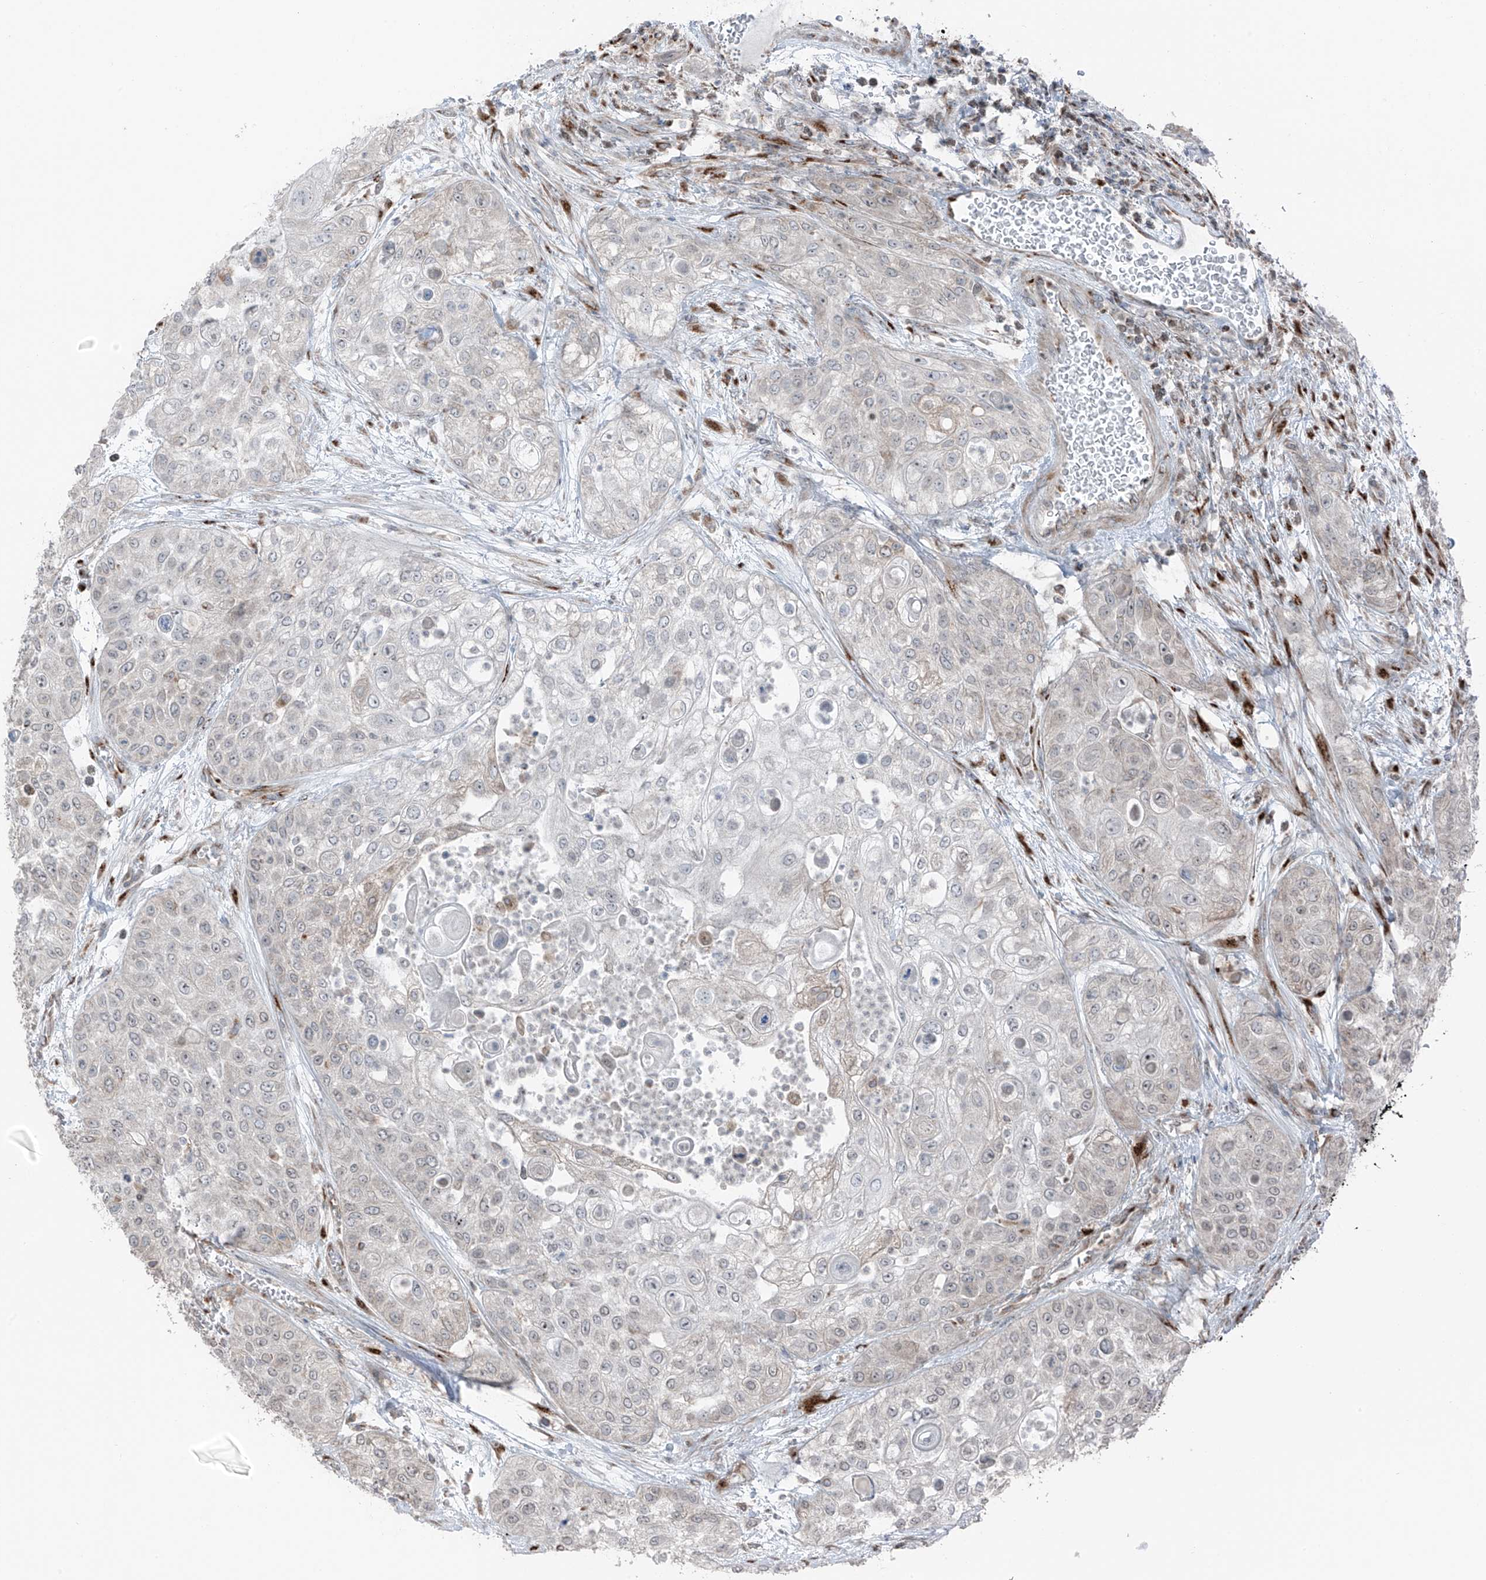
{"staining": {"intensity": "negative", "quantity": "none", "location": "none"}, "tissue": "urothelial cancer", "cell_type": "Tumor cells", "image_type": "cancer", "snomed": [{"axis": "morphology", "description": "Urothelial carcinoma, High grade"}, {"axis": "topography", "description": "Urinary bladder"}], "caption": "This is an IHC image of human urothelial cancer. There is no staining in tumor cells.", "gene": "ERLEC1", "patient": {"sex": "female", "age": 79}}